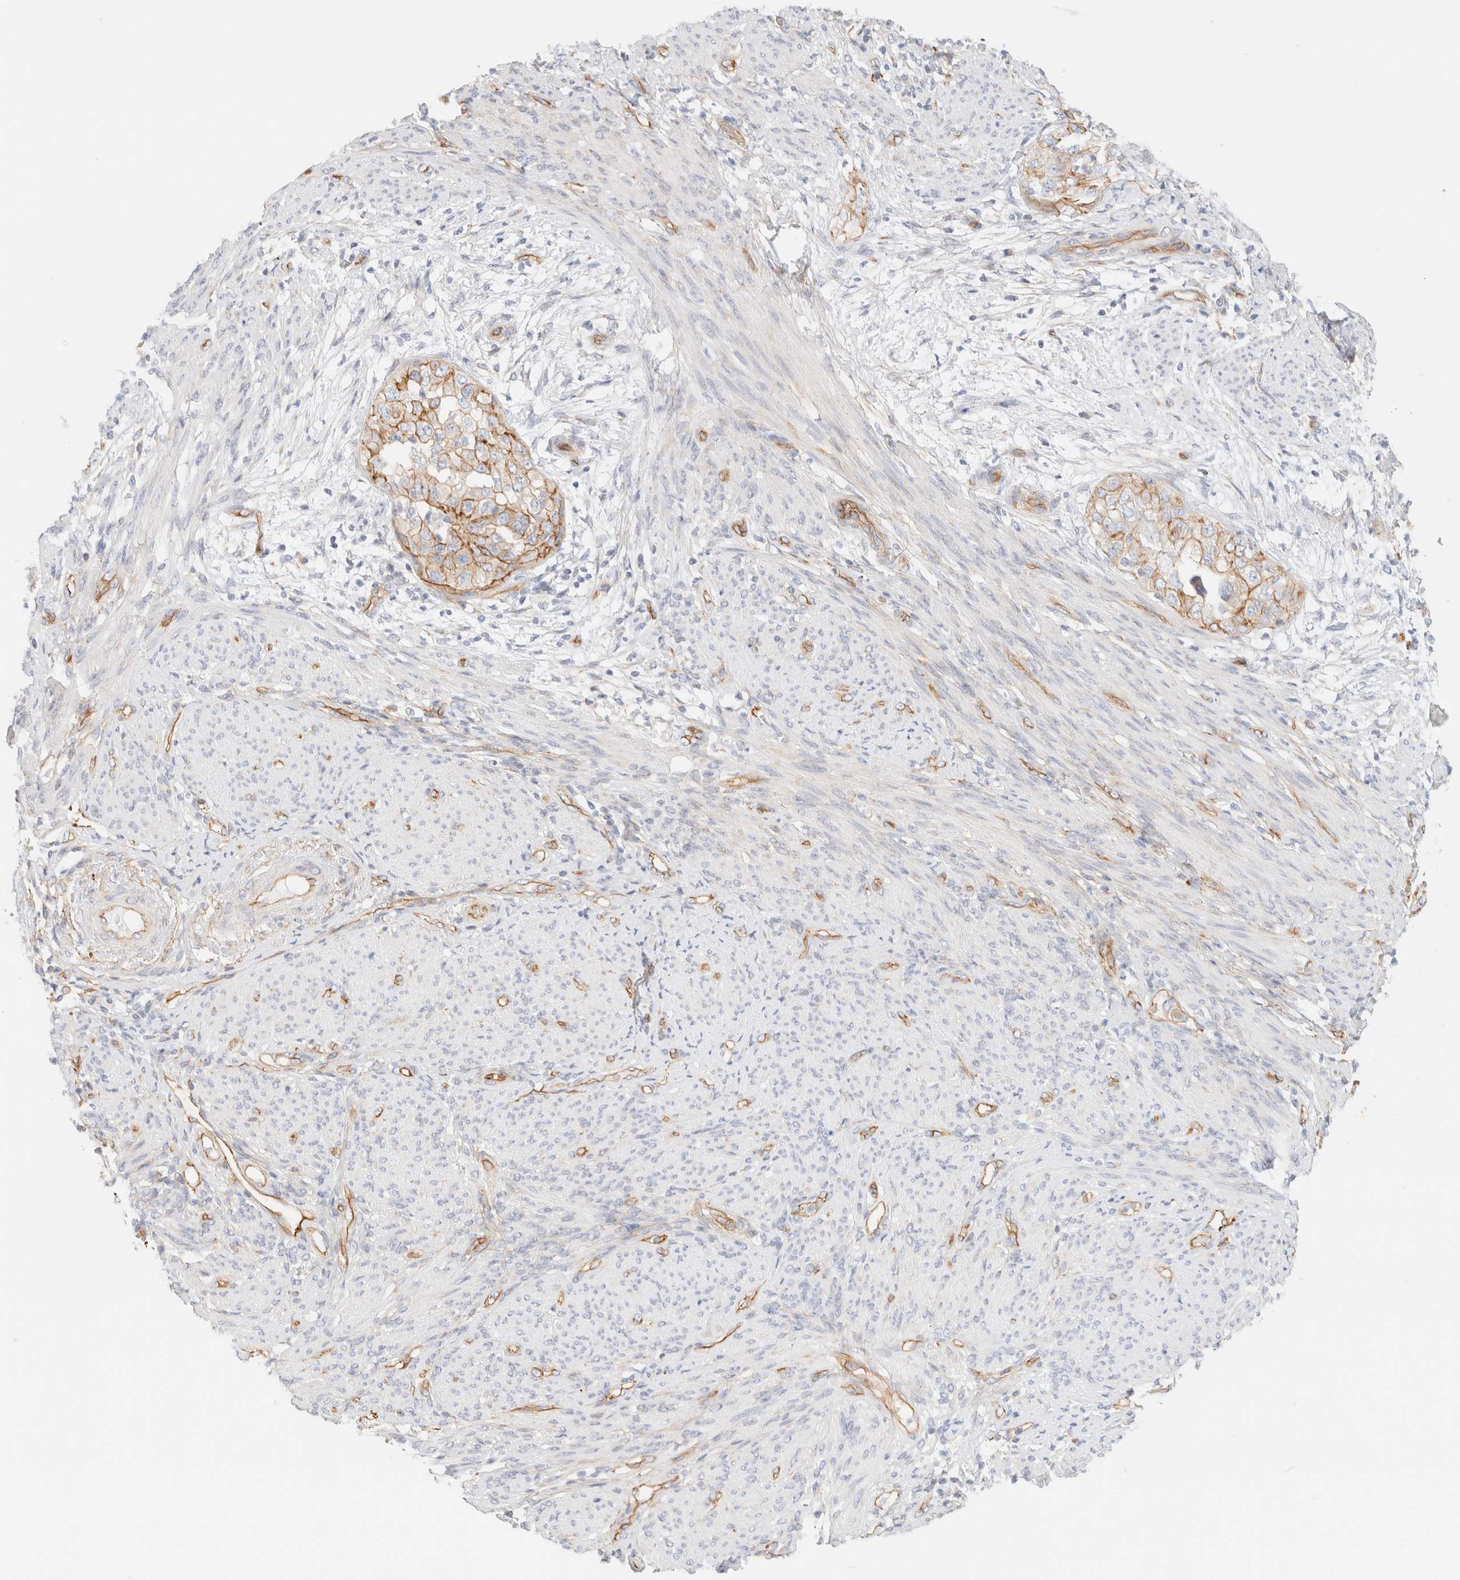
{"staining": {"intensity": "moderate", "quantity": ">75%", "location": "cytoplasmic/membranous"}, "tissue": "endometrial cancer", "cell_type": "Tumor cells", "image_type": "cancer", "snomed": [{"axis": "morphology", "description": "Adenocarcinoma, NOS"}, {"axis": "topography", "description": "Endometrium"}], "caption": "A brown stain labels moderate cytoplasmic/membranous positivity of a protein in human endometrial adenocarcinoma tumor cells. (DAB (3,3'-diaminobenzidine) IHC, brown staining for protein, blue staining for nuclei).", "gene": "CYB5R4", "patient": {"sex": "female", "age": 85}}